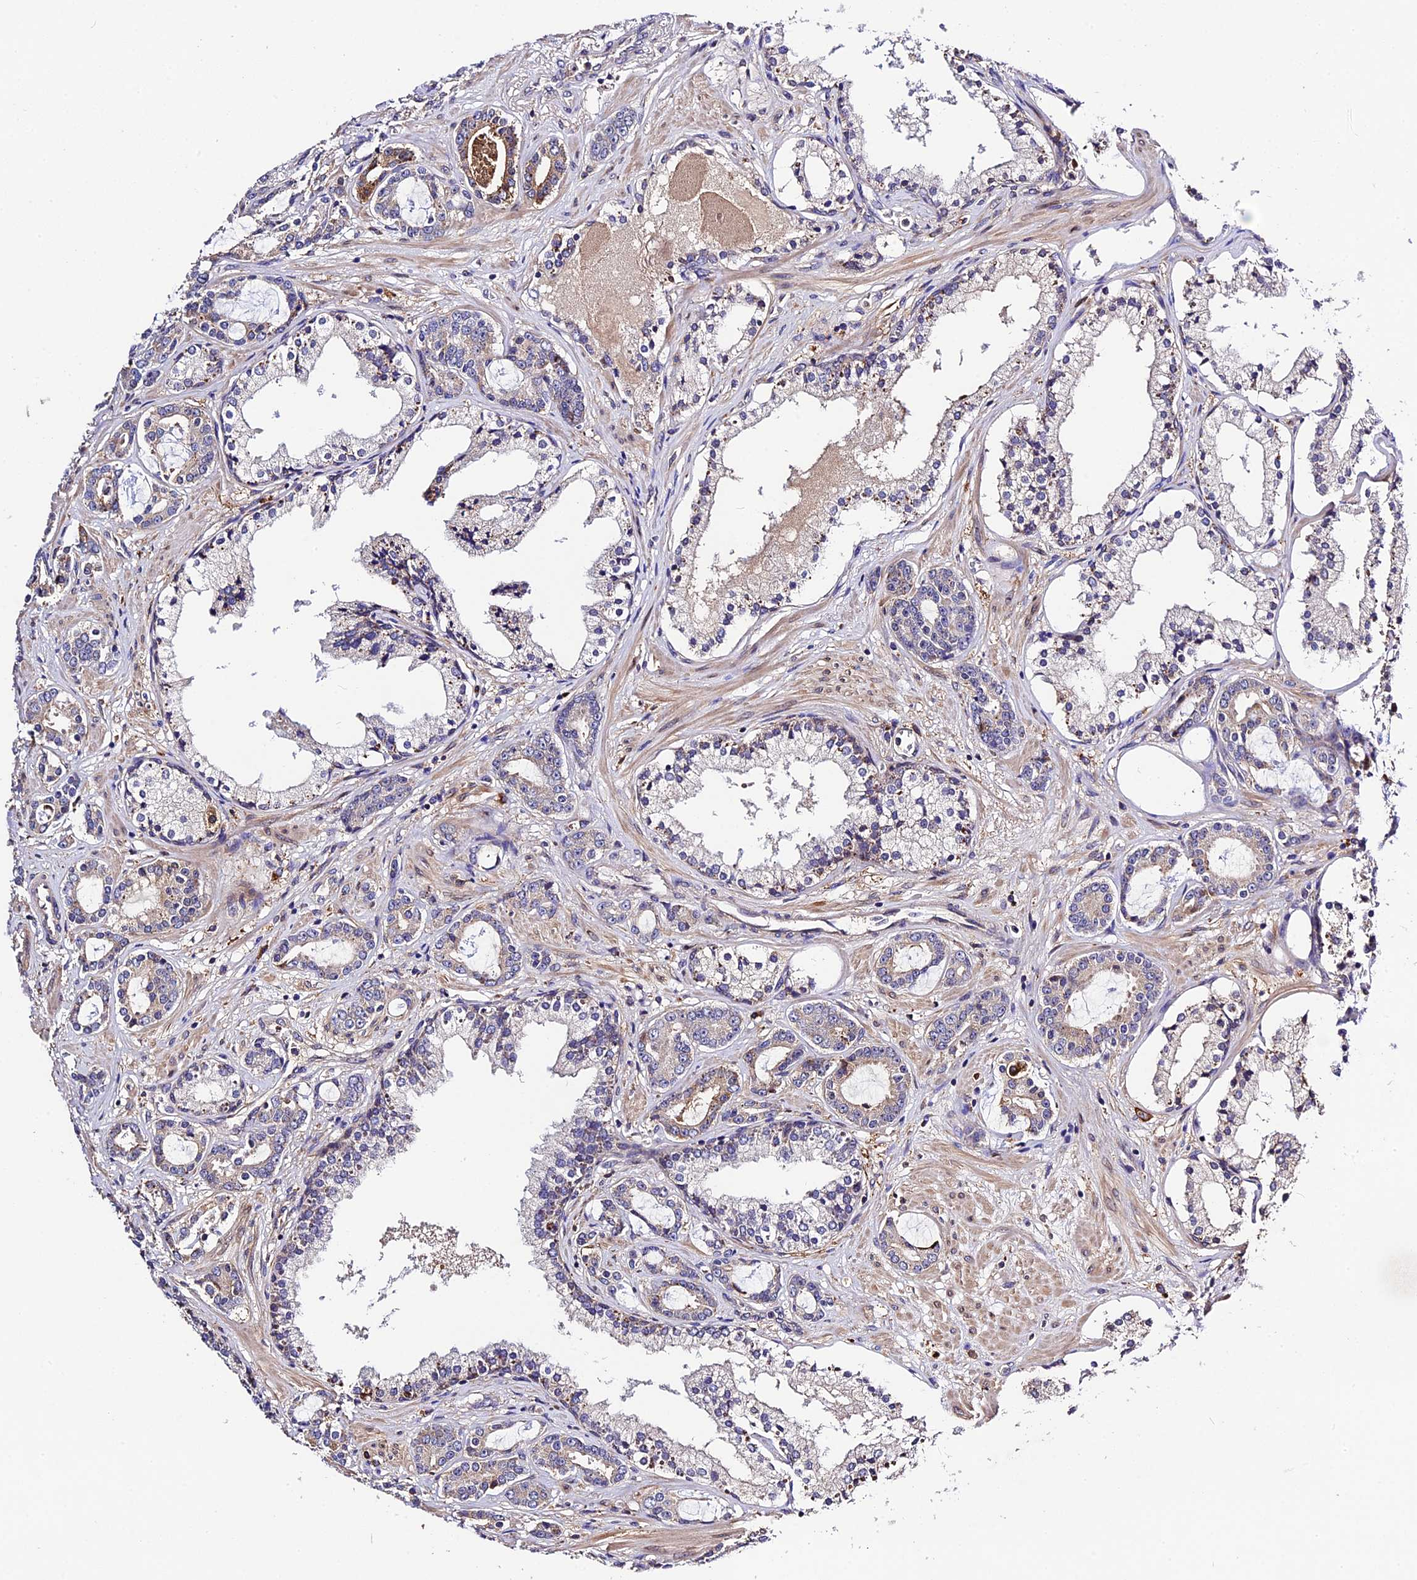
{"staining": {"intensity": "weak", "quantity": "<25%", "location": "cytoplasmic/membranous"}, "tissue": "prostate cancer", "cell_type": "Tumor cells", "image_type": "cancer", "snomed": [{"axis": "morphology", "description": "Adenocarcinoma, High grade"}, {"axis": "topography", "description": "Prostate"}], "caption": "Image shows no significant protein positivity in tumor cells of prostate cancer (high-grade adenocarcinoma).", "gene": "CILP2", "patient": {"sex": "male", "age": 58}}